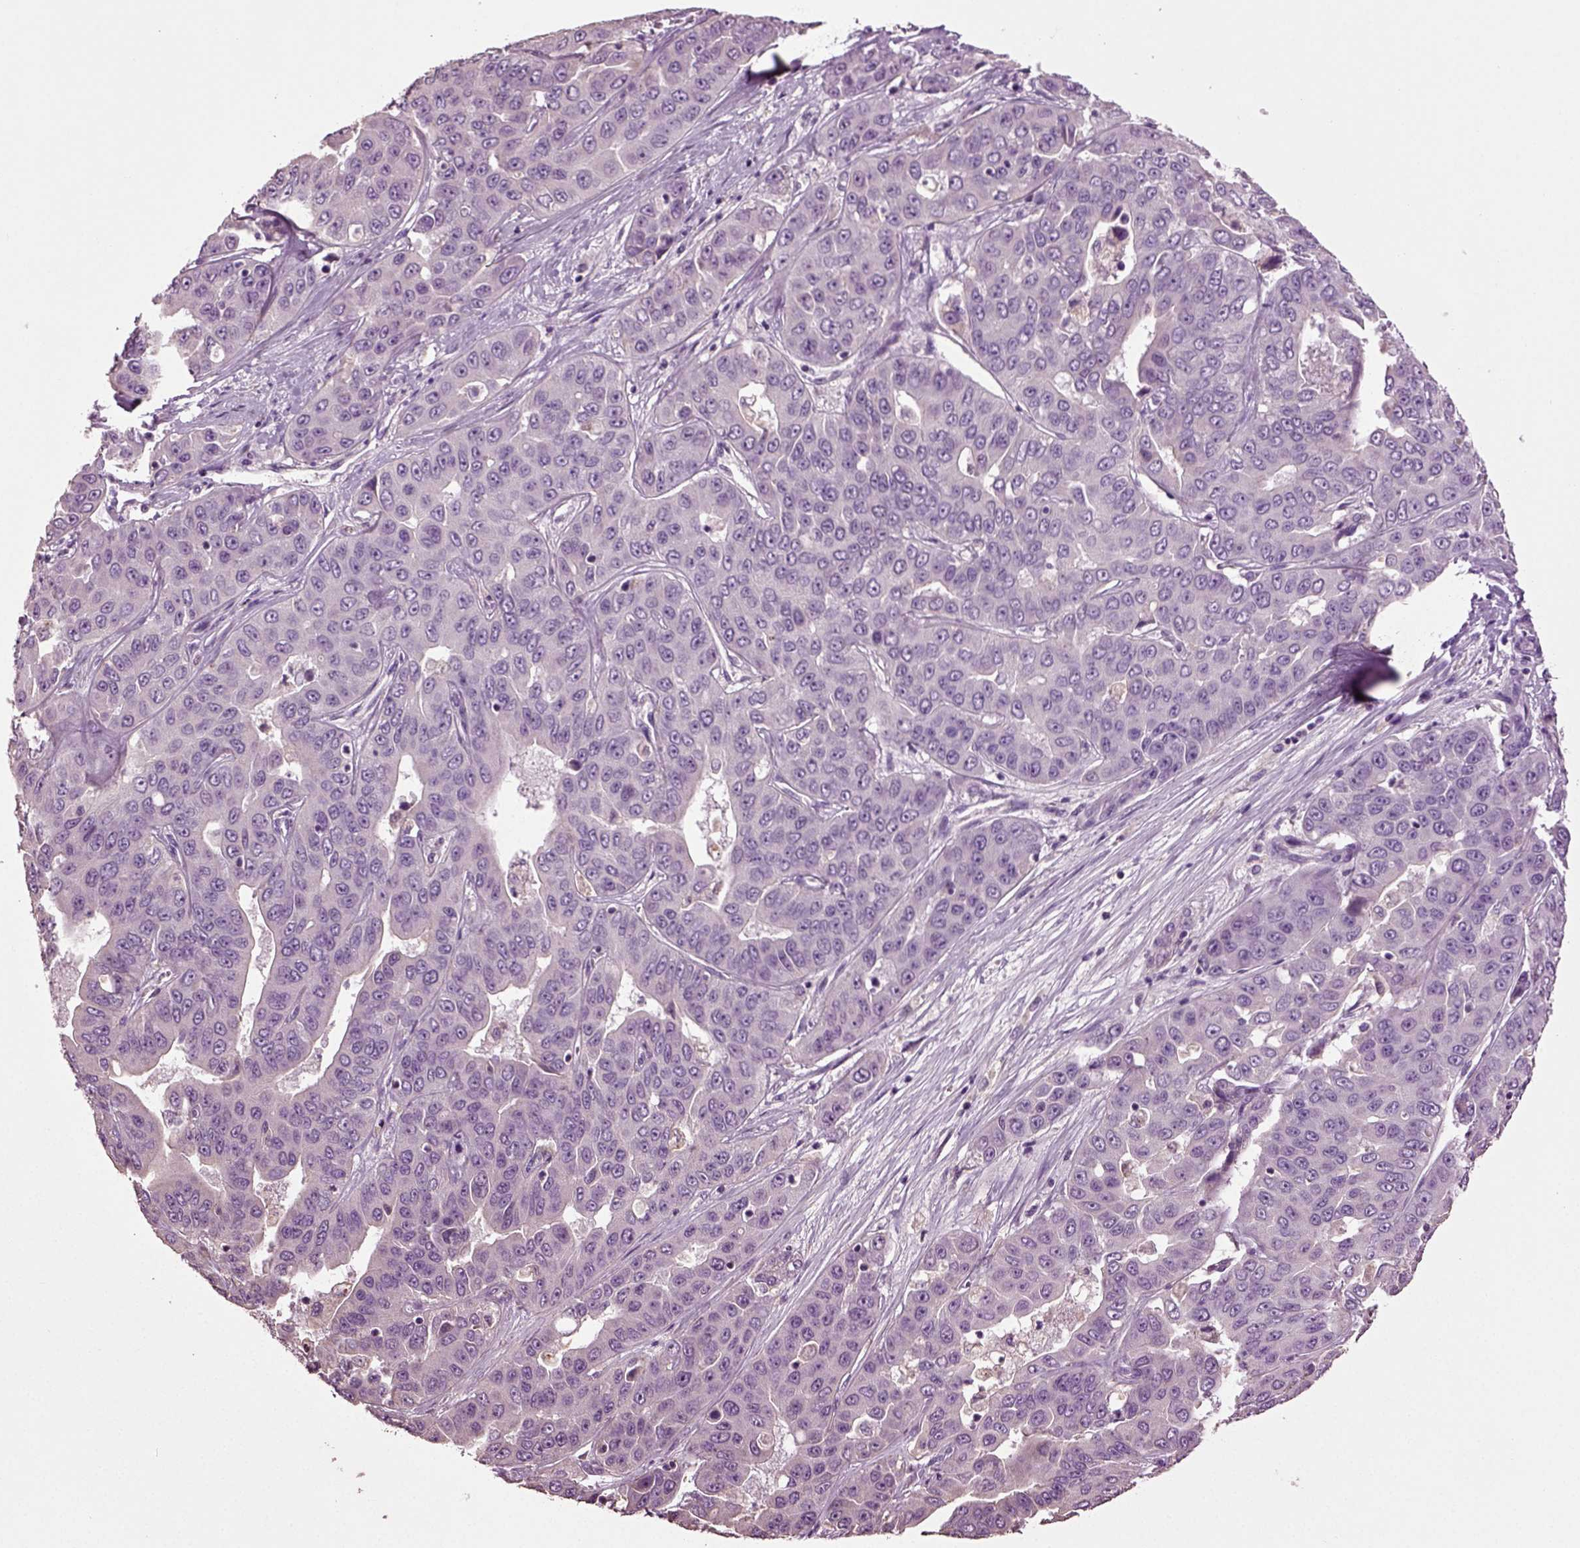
{"staining": {"intensity": "negative", "quantity": "none", "location": "none"}, "tissue": "liver cancer", "cell_type": "Tumor cells", "image_type": "cancer", "snomed": [{"axis": "morphology", "description": "Cholangiocarcinoma"}, {"axis": "topography", "description": "Liver"}], "caption": "Tumor cells are negative for protein expression in human liver cancer.", "gene": "DEFB118", "patient": {"sex": "female", "age": 52}}